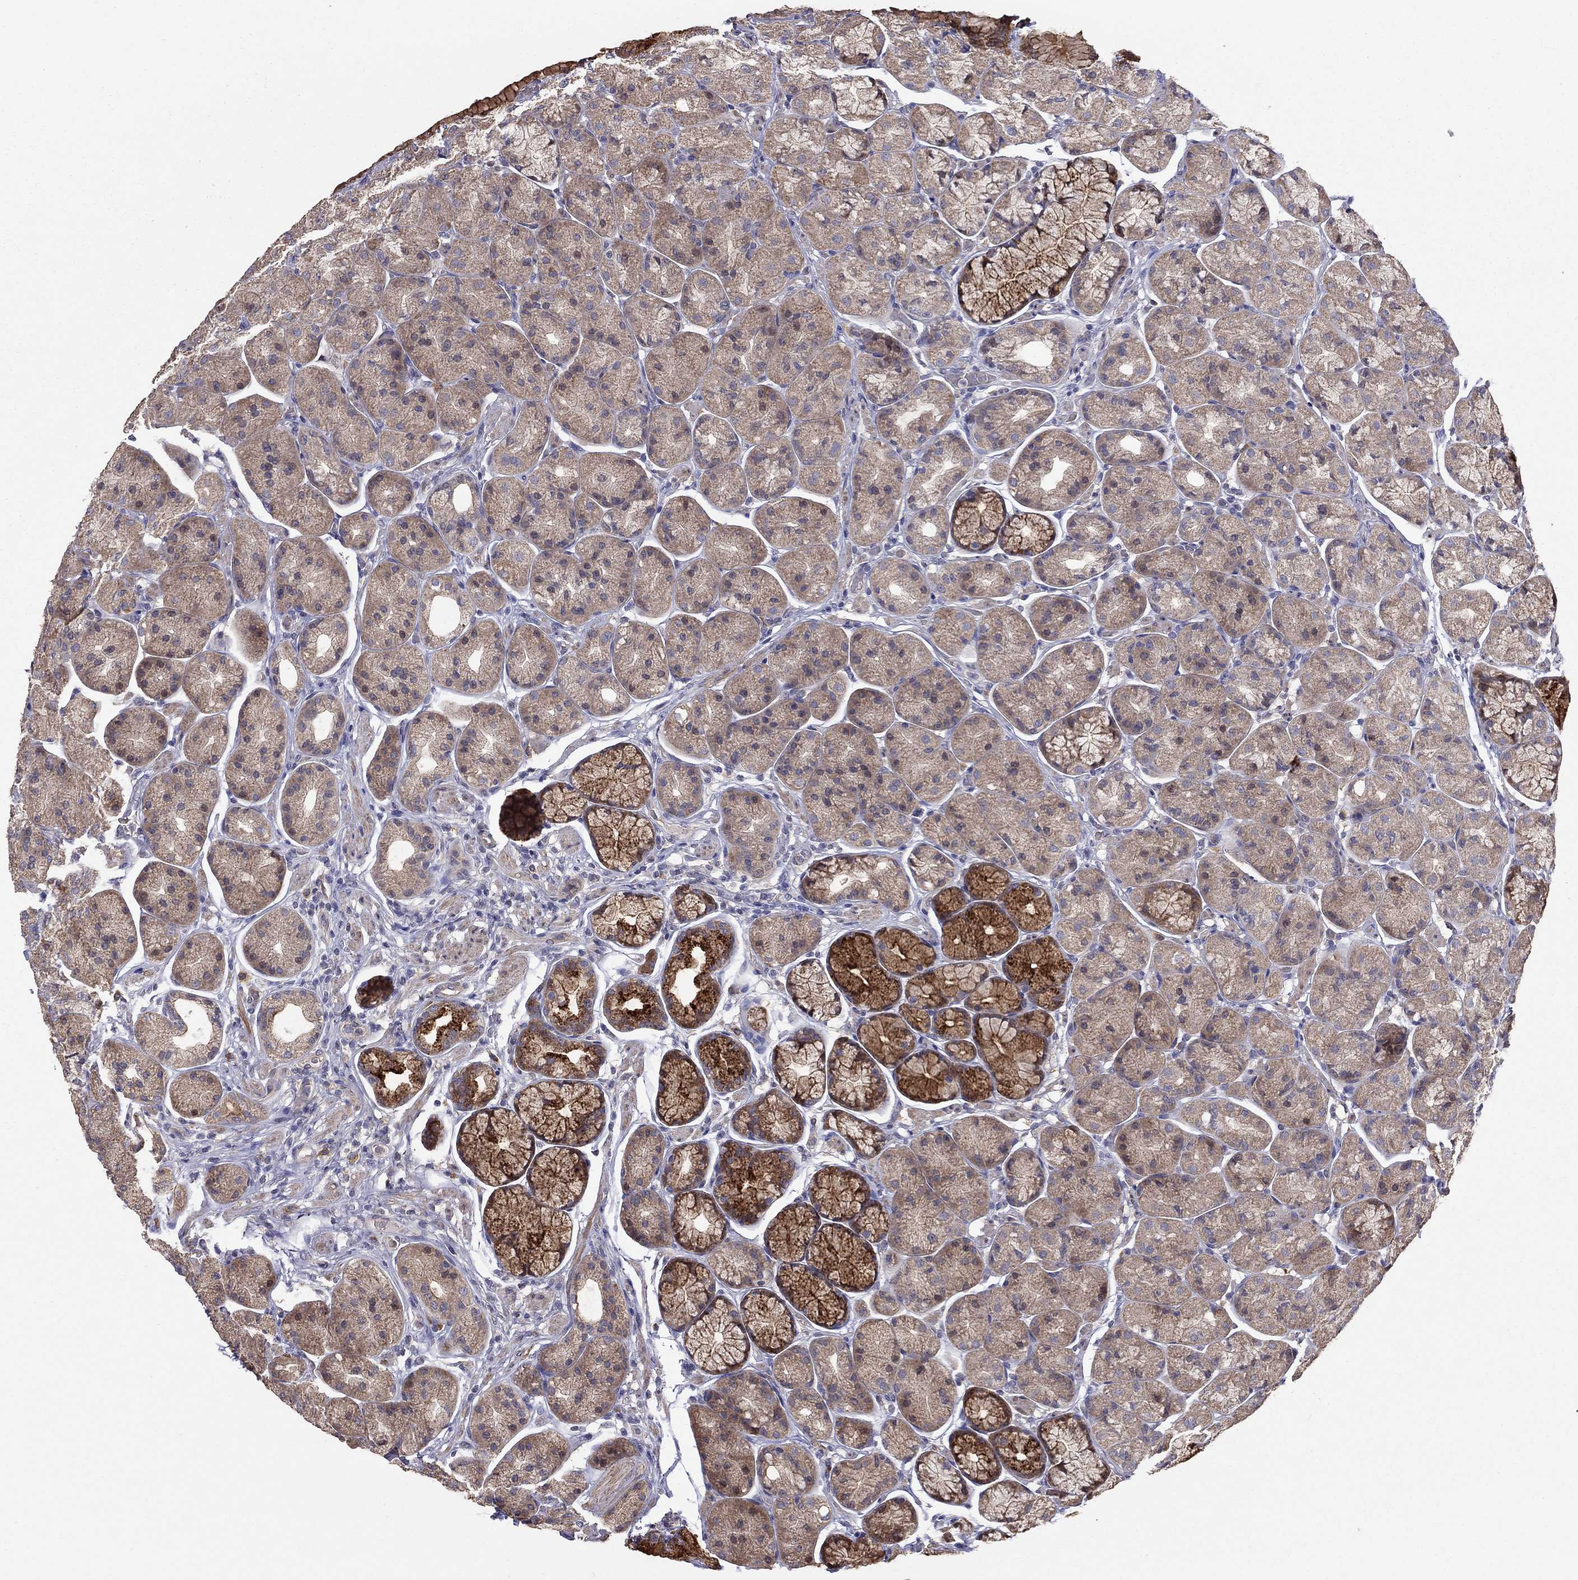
{"staining": {"intensity": "moderate", "quantity": "25%-75%", "location": "cytoplasmic/membranous"}, "tissue": "stomach", "cell_type": "Glandular cells", "image_type": "normal", "snomed": [{"axis": "morphology", "description": "Normal tissue, NOS"}, {"axis": "morphology", "description": "Adenocarcinoma, NOS"}, {"axis": "morphology", "description": "Adenocarcinoma, High grade"}, {"axis": "topography", "description": "Stomach, upper"}, {"axis": "topography", "description": "Stomach"}], "caption": "Protein expression analysis of benign stomach demonstrates moderate cytoplasmic/membranous expression in about 25%-75% of glandular cells. (brown staining indicates protein expression, while blue staining denotes nuclei).", "gene": "SYTL2", "patient": {"sex": "female", "age": 65}}